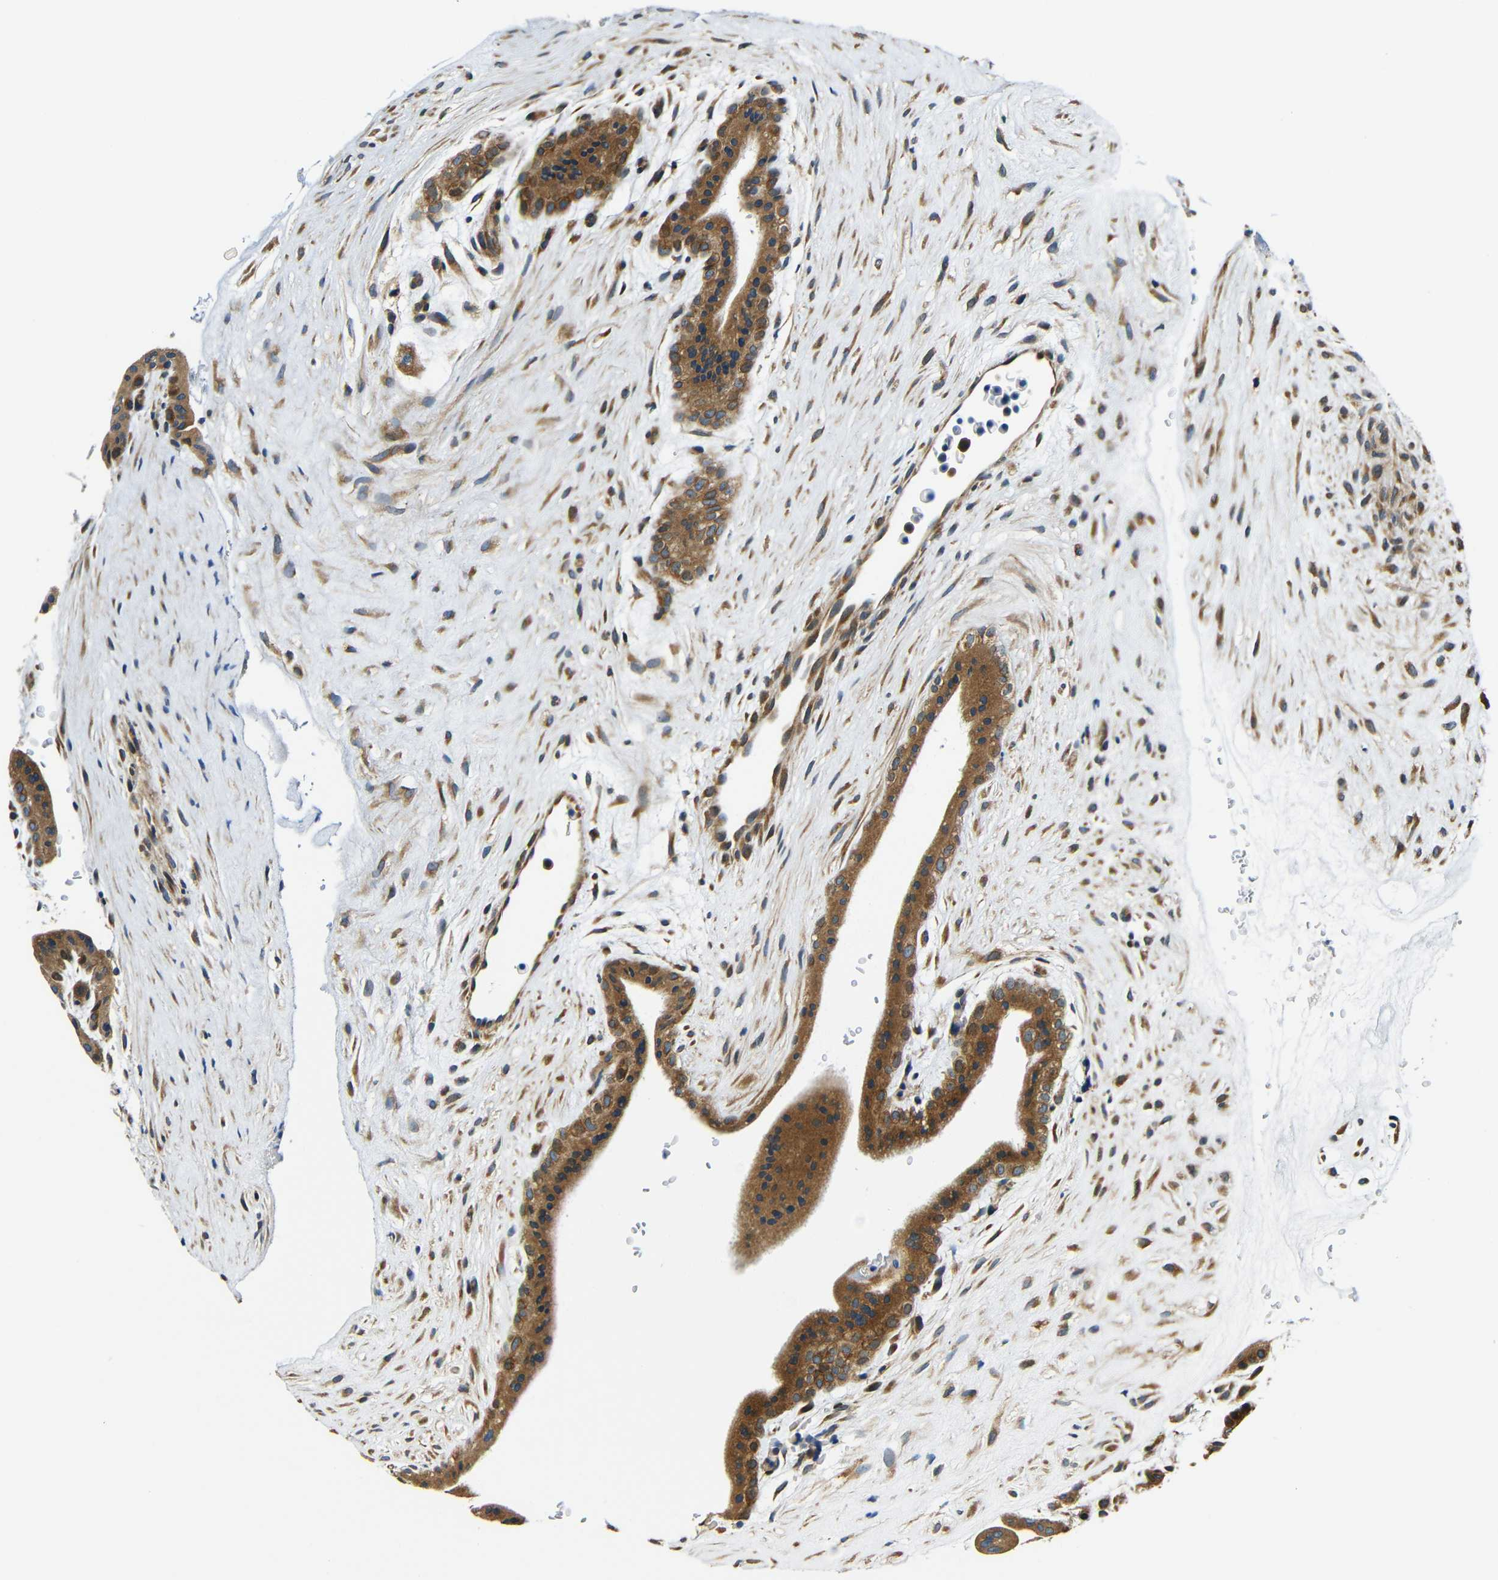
{"staining": {"intensity": "moderate", "quantity": ">75%", "location": "cytoplasmic/membranous"}, "tissue": "placenta", "cell_type": "Trophoblastic cells", "image_type": "normal", "snomed": [{"axis": "morphology", "description": "Normal tissue, NOS"}, {"axis": "topography", "description": "Placenta"}], "caption": "Moderate cytoplasmic/membranous positivity for a protein is identified in approximately >75% of trophoblastic cells of normal placenta using immunohistochemistry.", "gene": "VAPB", "patient": {"sex": "female", "age": 35}}